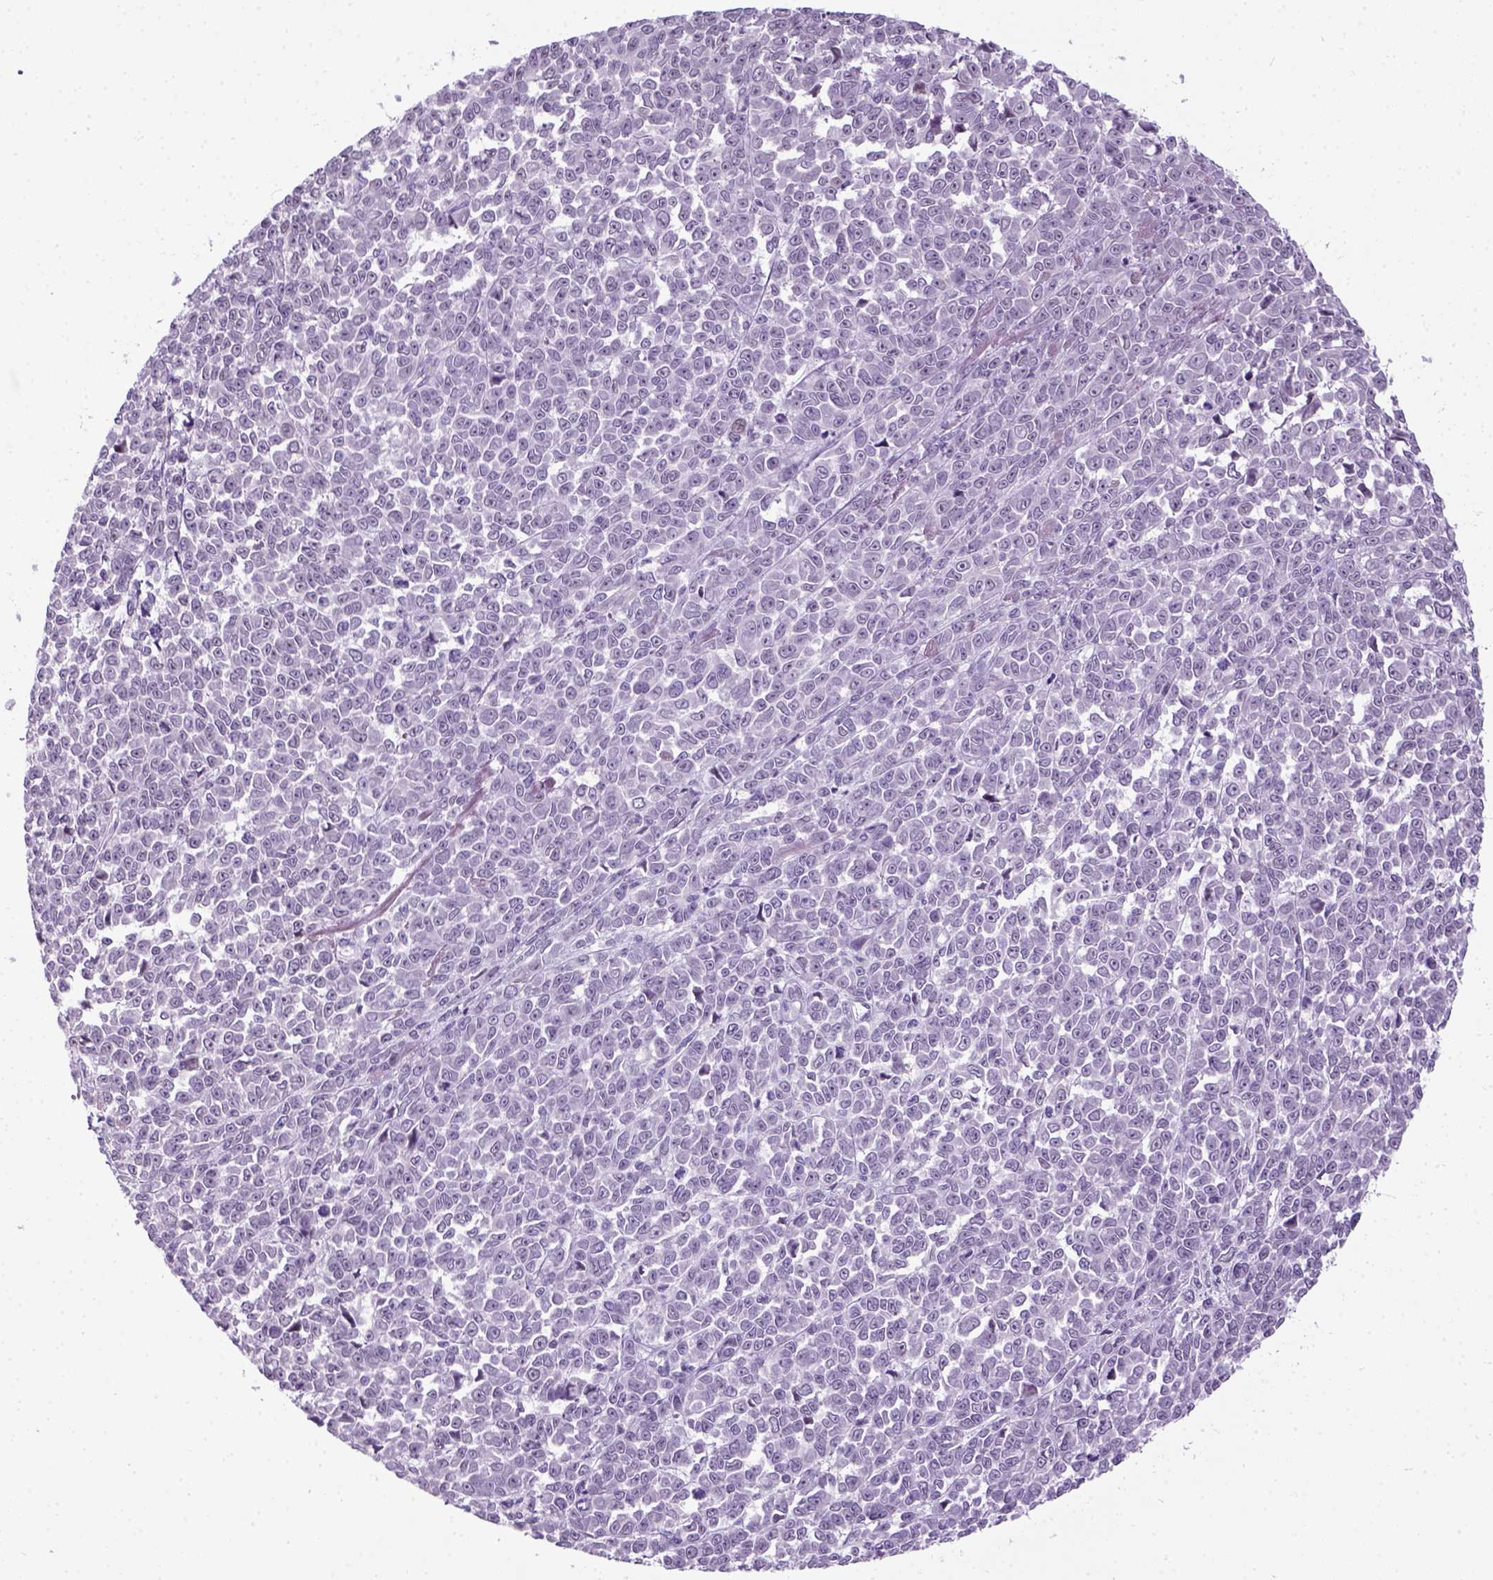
{"staining": {"intensity": "negative", "quantity": "none", "location": "none"}, "tissue": "melanoma", "cell_type": "Tumor cells", "image_type": "cancer", "snomed": [{"axis": "morphology", "description": "Malignant melanoma, NOS"}, {"axis": "topography", "description": "Skin"}], "caption": "Human melanoma stained for a protein using immunohistochemistry (IHC) shows no staining in tumor cells.", "gene": "AXDND1", "patient": {"sex": "female", "age": 95}}